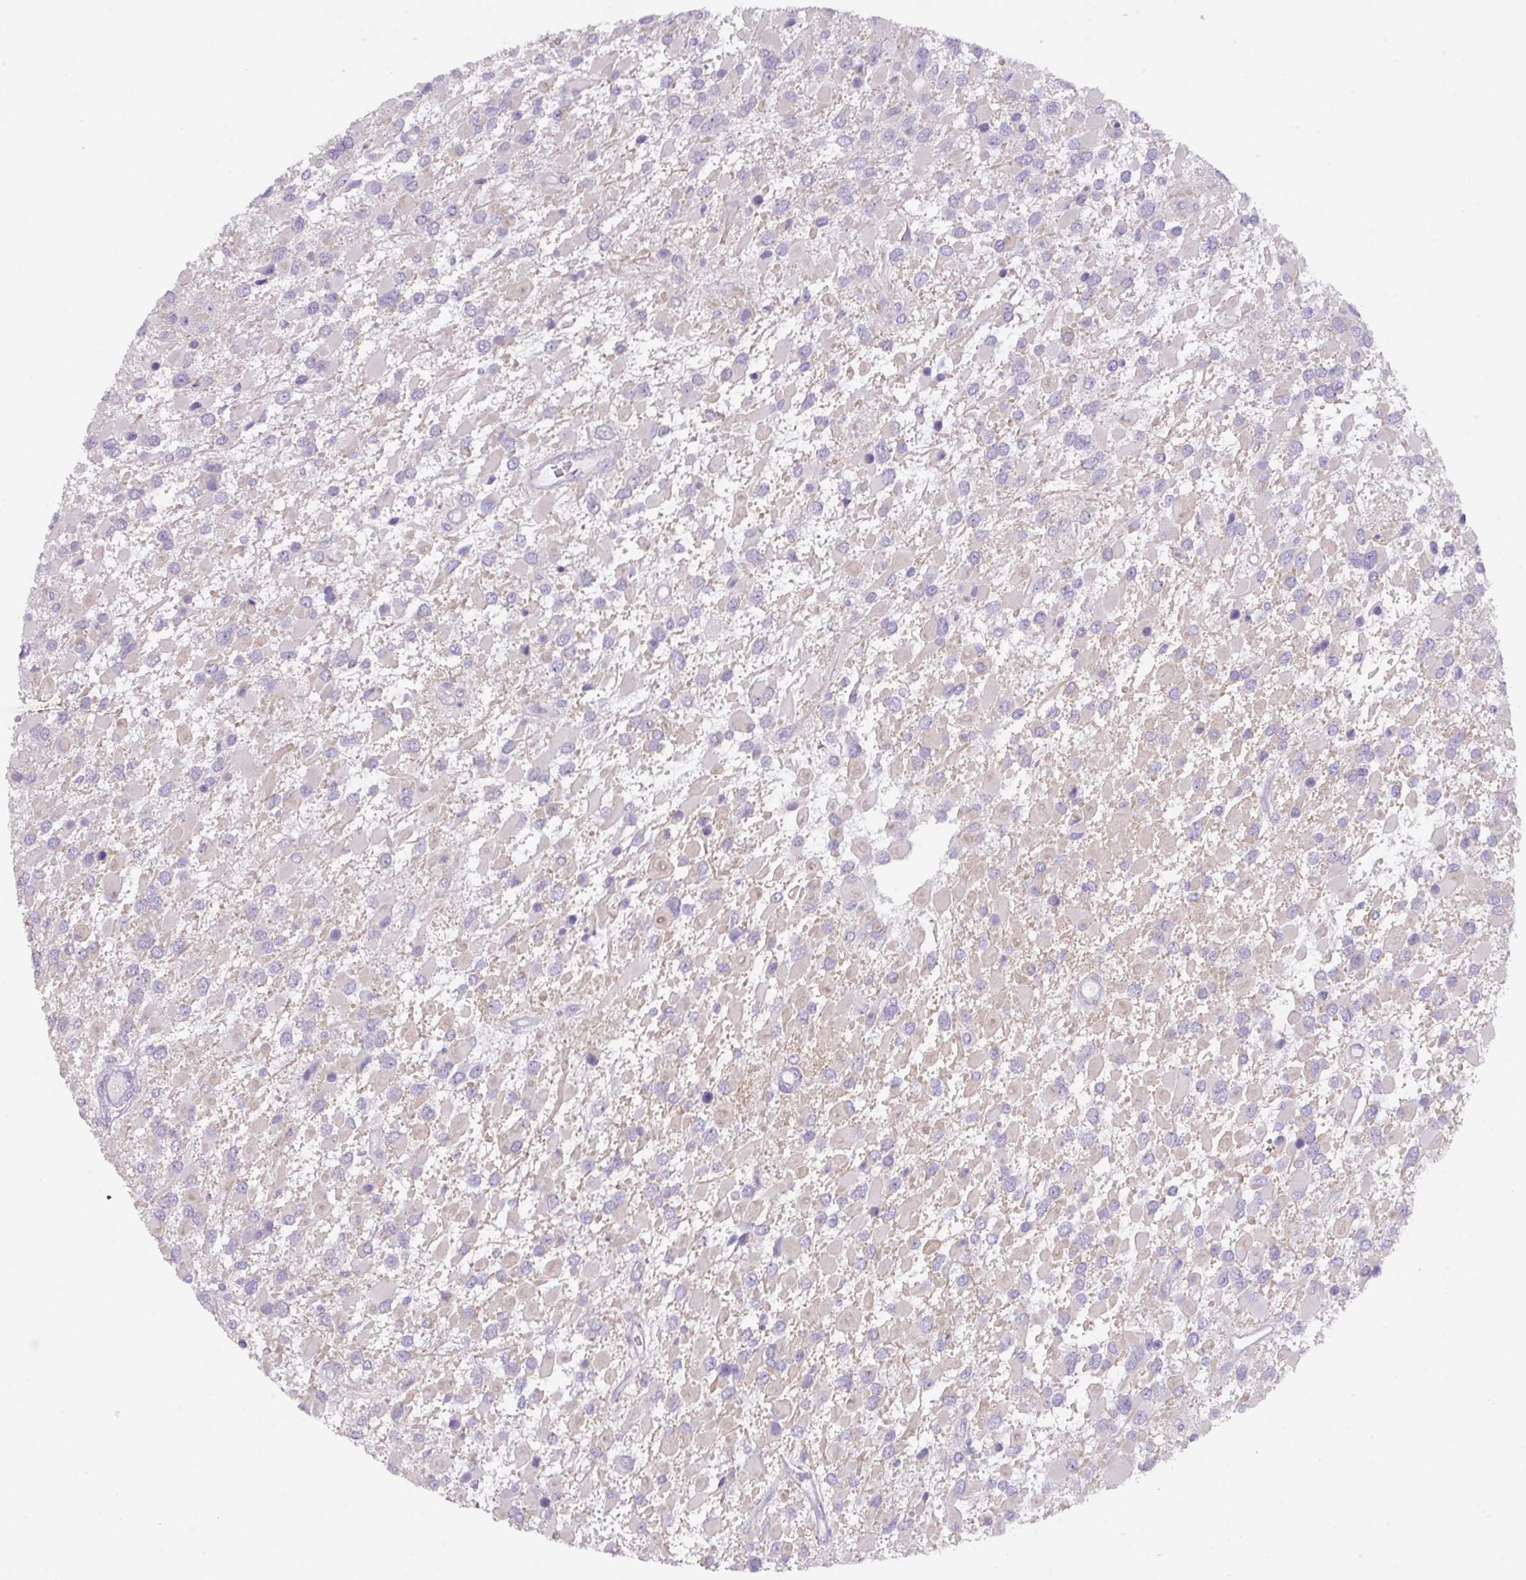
{"staining": {"intensity": "negative", "quantity": "none", "location": "none"}, "tissue": "glioma", "cell_type": "Tumor cells", "image_type": "cancer", "snomed": [{"axis": "morphology", "description": "Glioma, malignant, High grade"}, {"axis": "topography", "description": "Brain"}], "caption": "Immunohistochemistry (IHC) histopathology image of human malignant glioma (high-grade) stained for a protein (brown), which shows no positivity in tumor cells. Nuclei are stained in blue.", "gene": "ANKRD13B", "patient": {"sex": "male", "age": 53}}